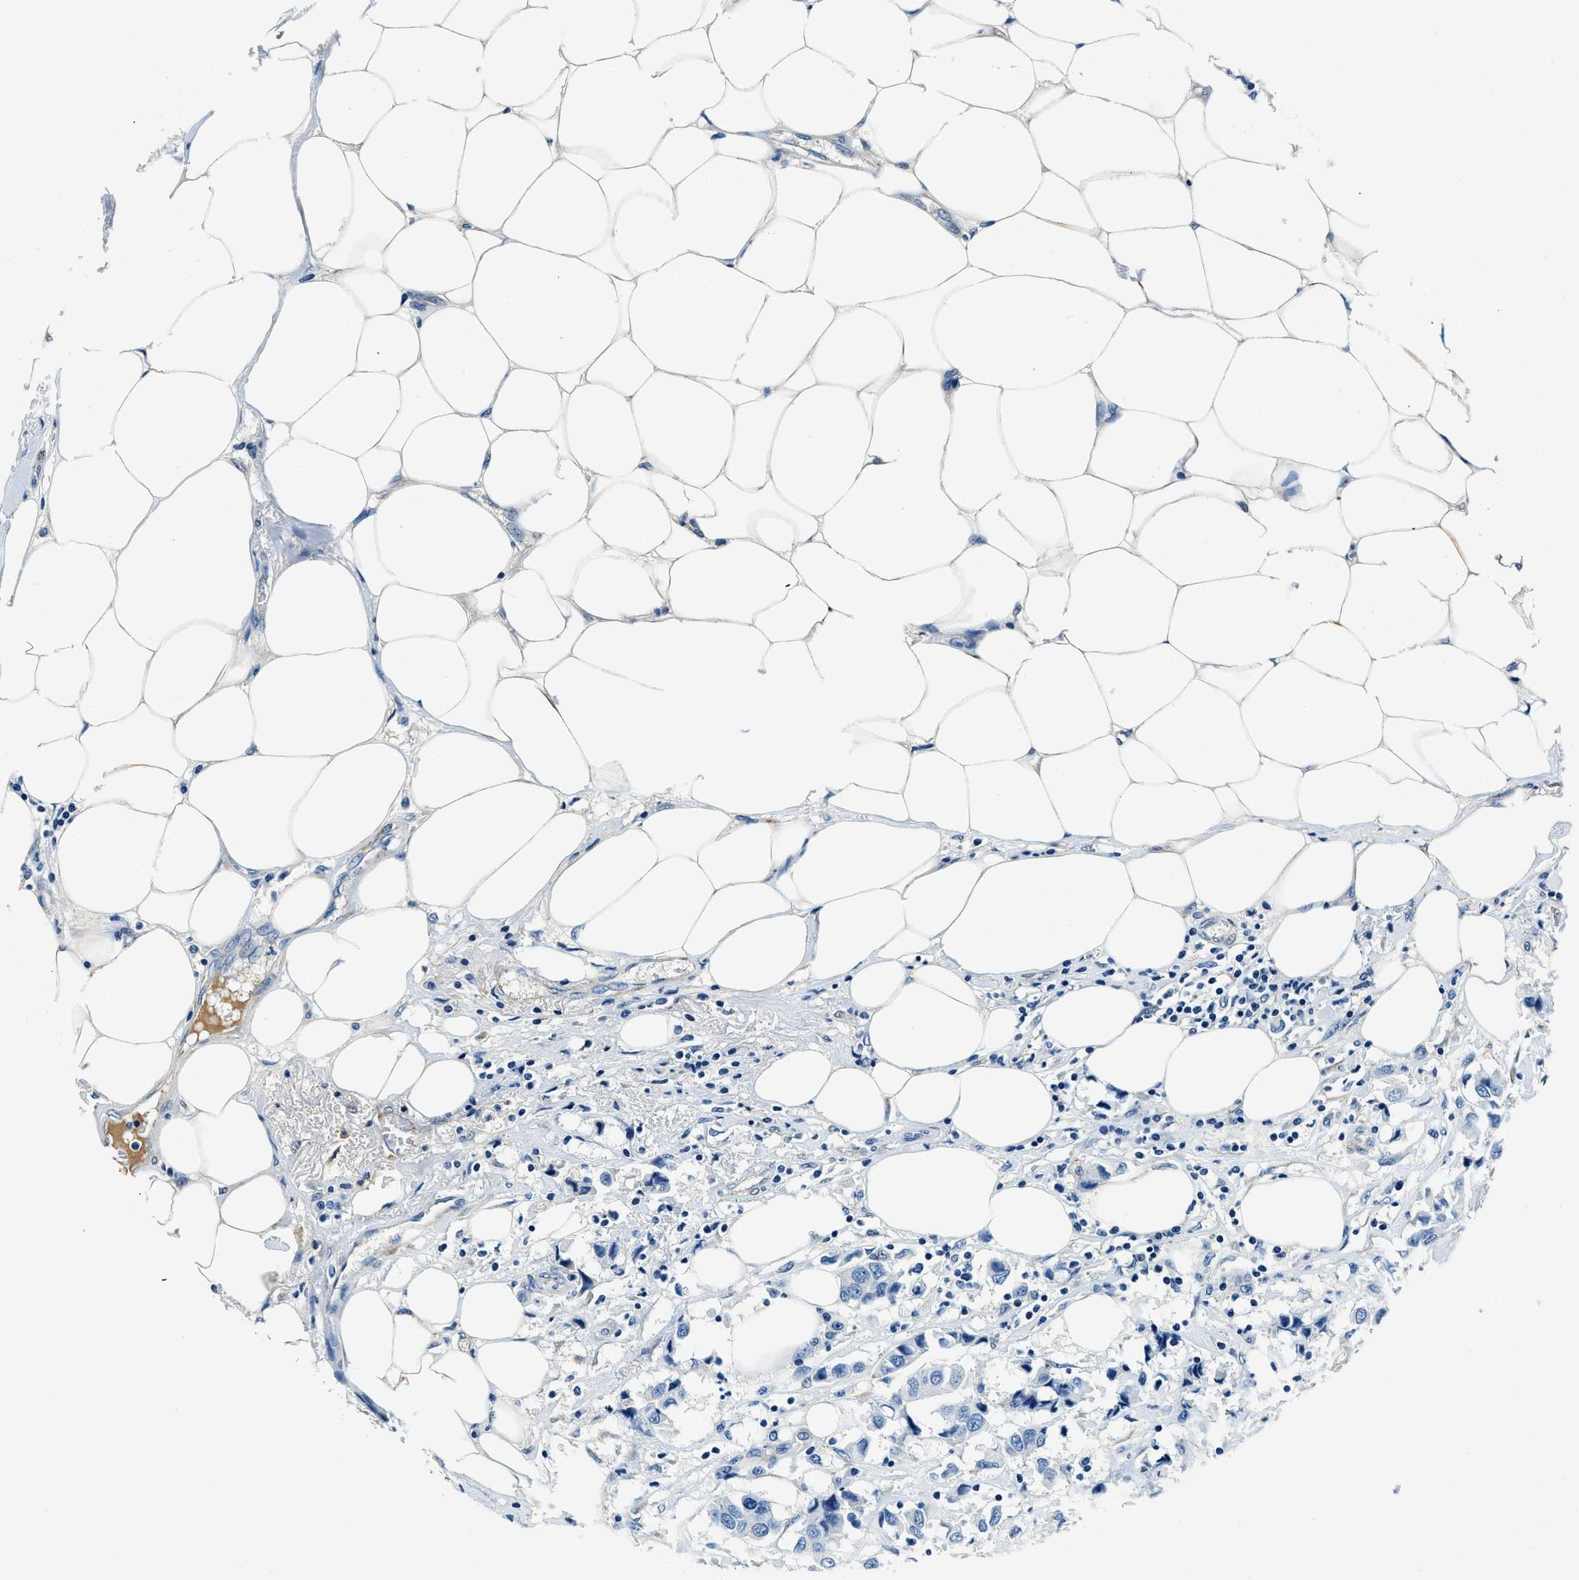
{"staining": {"intensity": "negative", "quantity": "none", "location": "none"}, "tissue": "breast cancer", "cell_type": "Tumor cells", "image_type": "cancer", "snomed": [{"axis": "morphology", "description": "Duct carcinoma"}, {"axis": "topography", "description": "Breast"}], "caption": "This is an immunohistochemistry (IHC) micrograph of breast cancer (invasive ductal carcinoma). There is no positivity in tumor cells.", "gene": "TMEM186", "patient": {"sex": "female", "age": 80}}